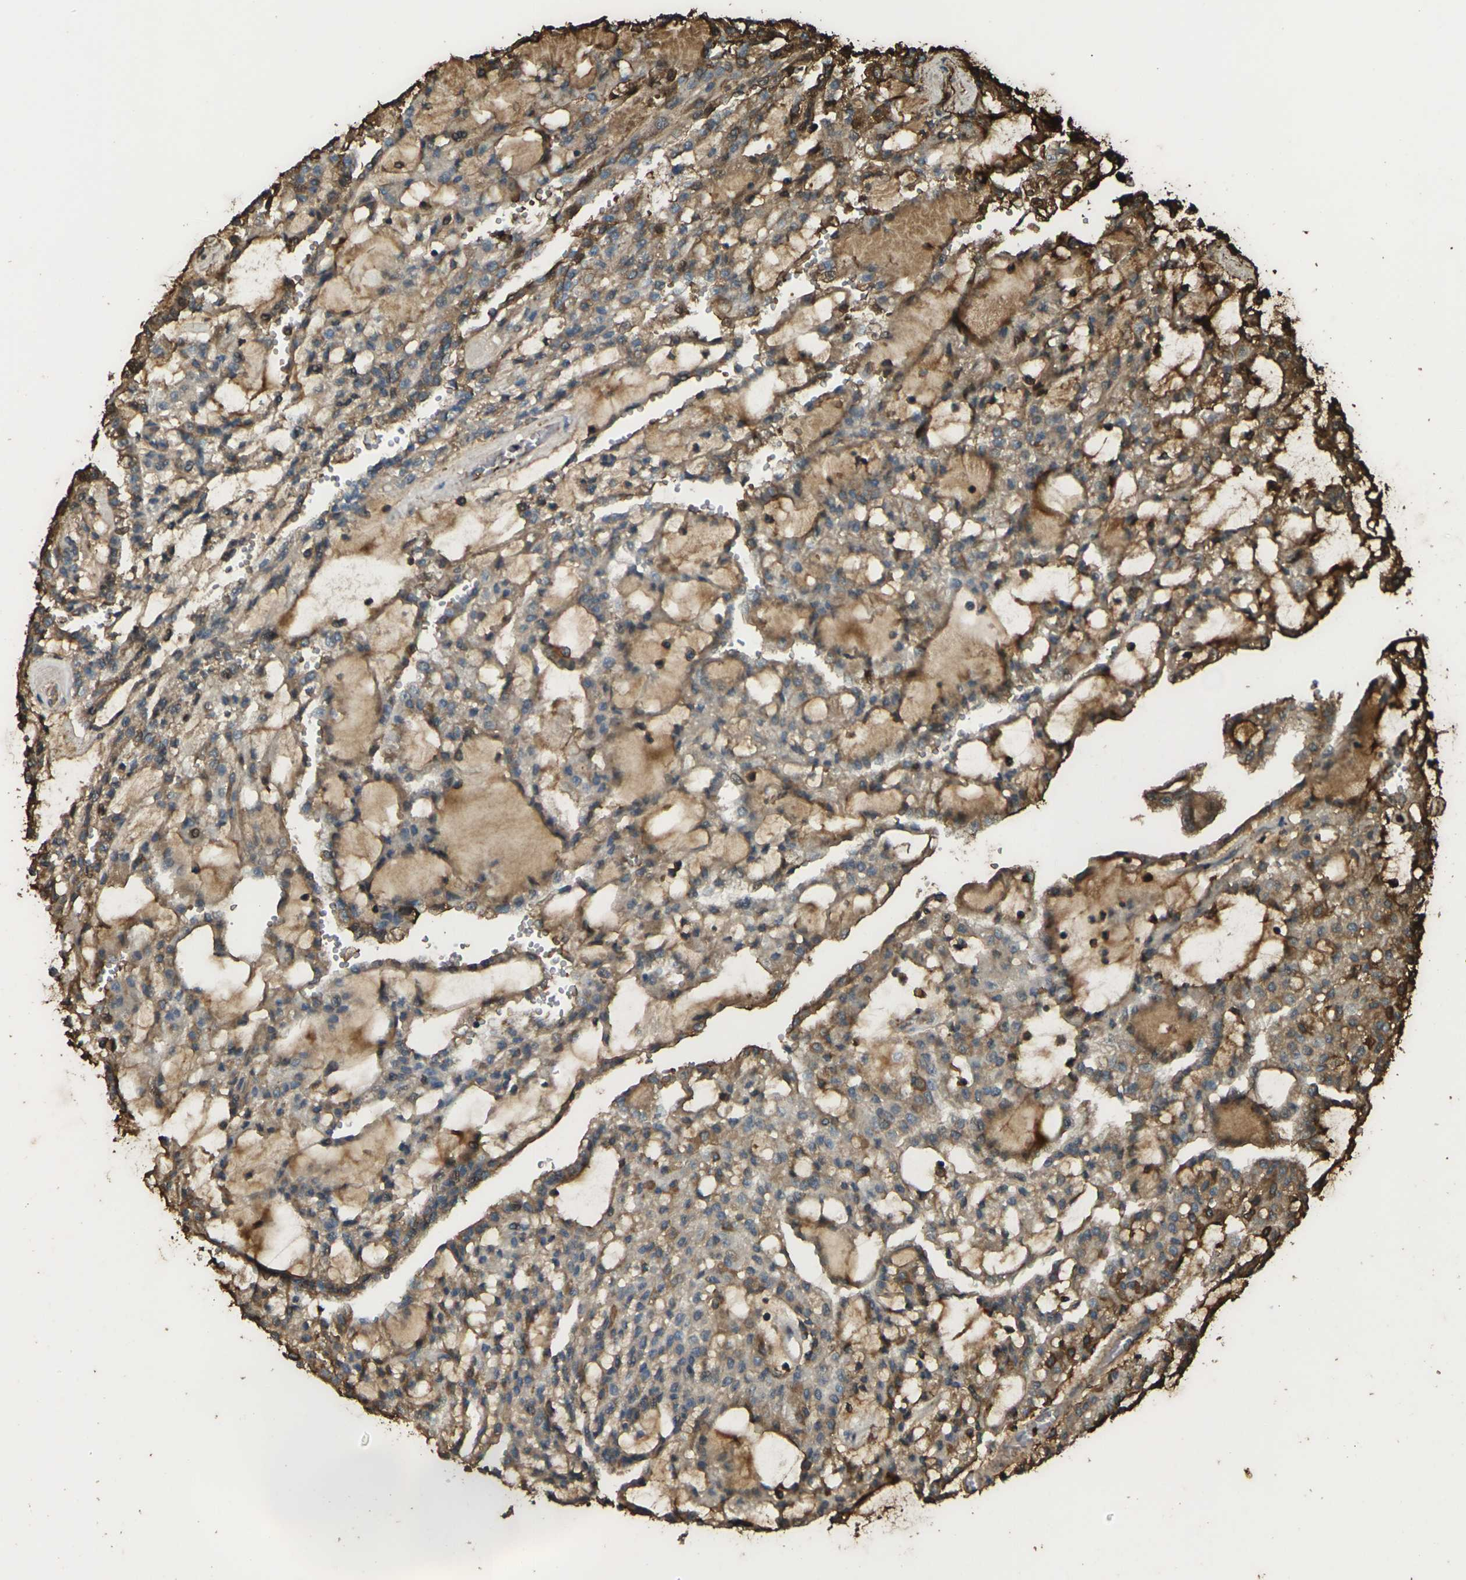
{"staining": {"intensity": "moderate", "quantity": ">75%", "location": "cytoplasmic/membranous"}, "tissue": "renal cancer", "cell_type": "Tumor cells", "image_type": "cancer", "snomed": [{"axis": "morphology", "description": "Adenocarcinoma, NOS"}, {"axis": "topography", "description": "Kidney"}], "caption": "Immunohistochemical staining of human renal adenocarcinoma exhibits medium levels of moderate cytoplasmic/membranous protein expression in about >75% of tumor cells.", "gene": "CYP1B1", "patient": {"sex": "male", "age": 63}}